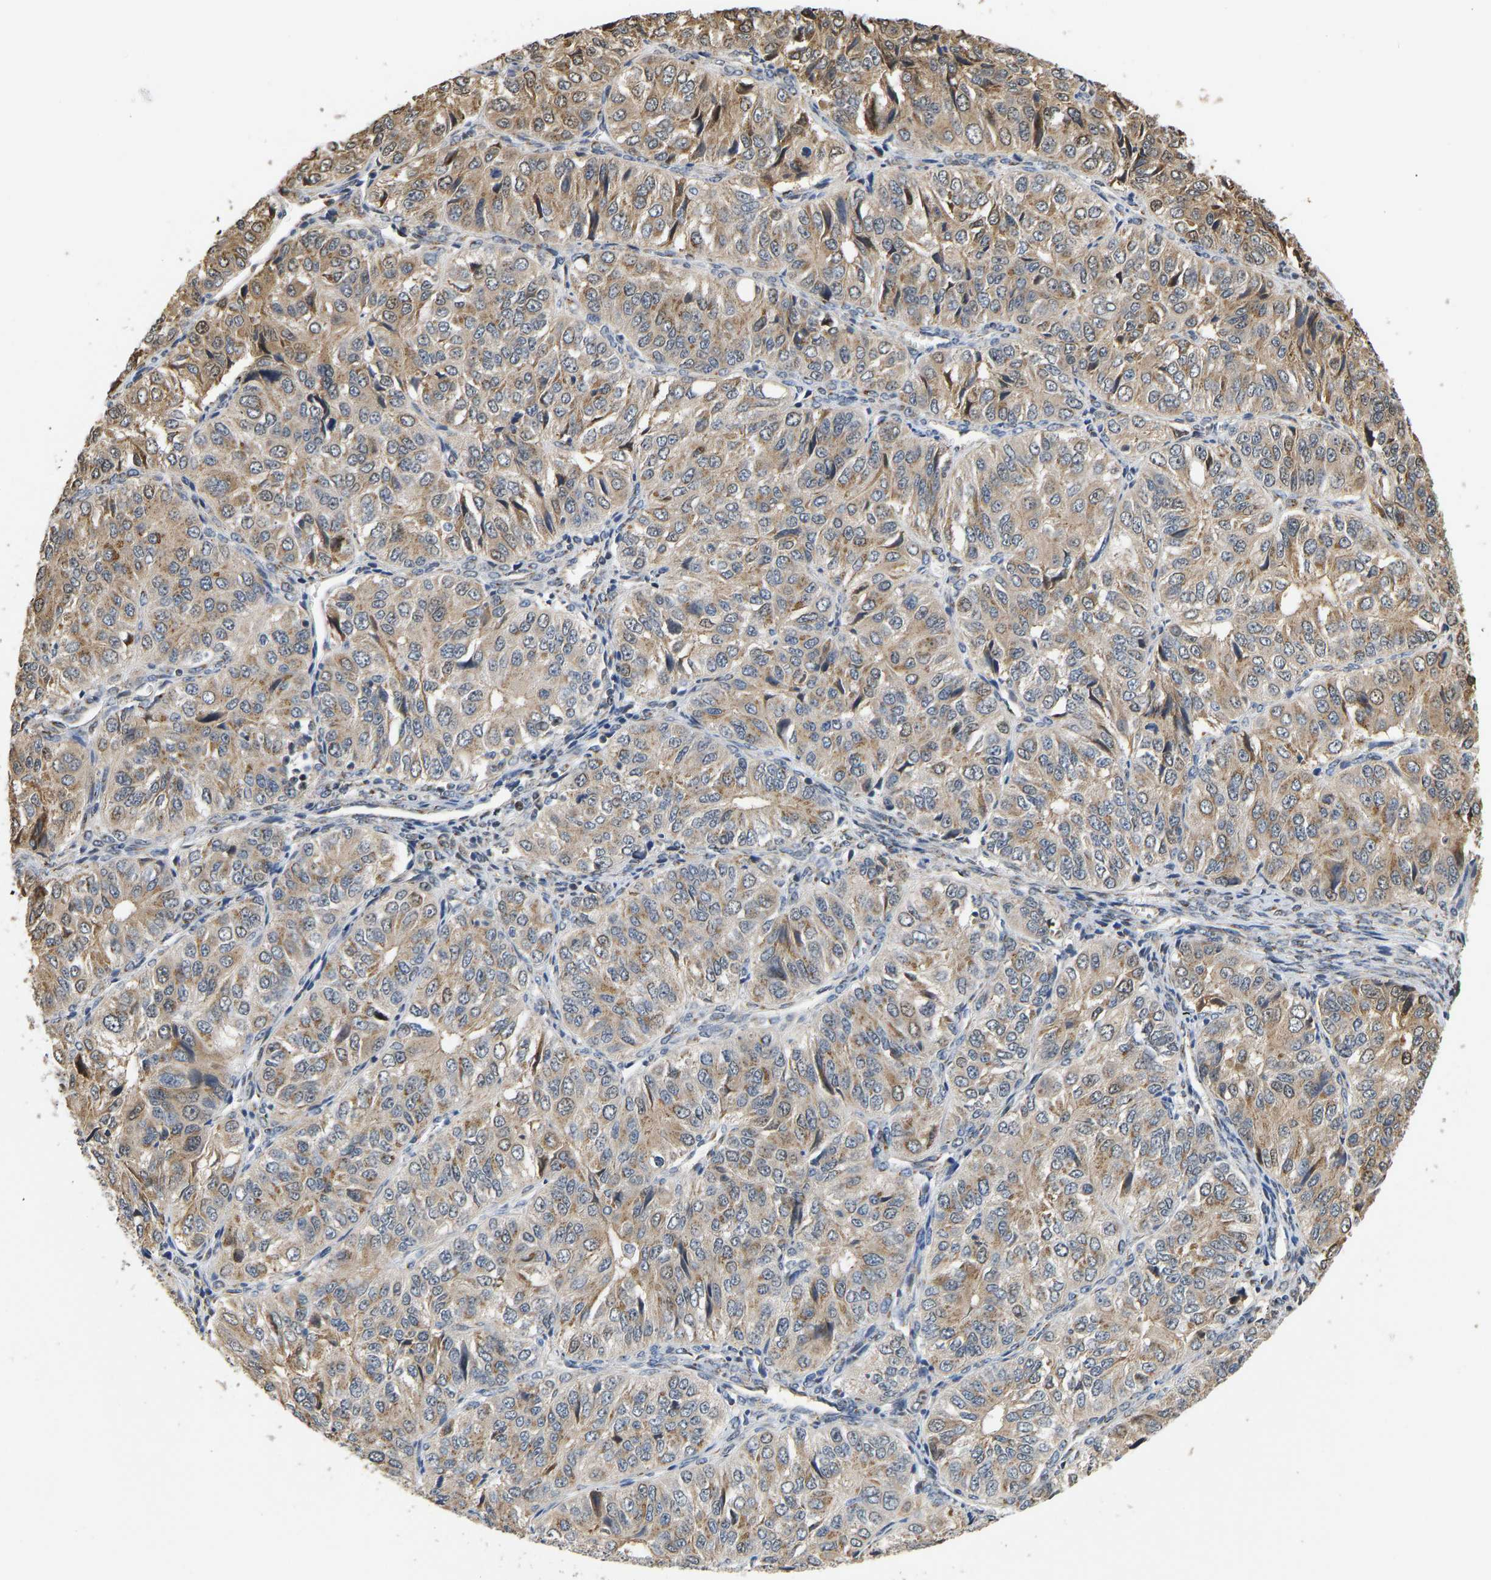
{"staining": {"intensity": "moderate", "quantity": ">75%", "location": "cytoplasmic/membranous"}, "tissue": "ovarian cancer", "cell_type": "Tumor cells", "image_type": "cancer", "snomed": [{"axis": "morphology", "description": "Carcinoma, endometroid"}, {"axis": "topography", "description": "Ovary"}], "caption": "Immunohistochemistry (IHC) image of neoplastic tissue: human endometroid carcinoma (ovarian) stained using immunohistochemistry (IHC) shows medium levels of moderate protein expression localized specifically in the cytoplasmic/membranous of tumor cells, appearing as a cytoplasmic/membranous brown color.", "gene": "YIPF4", "patient": {"sex": "female", "age": 51}}